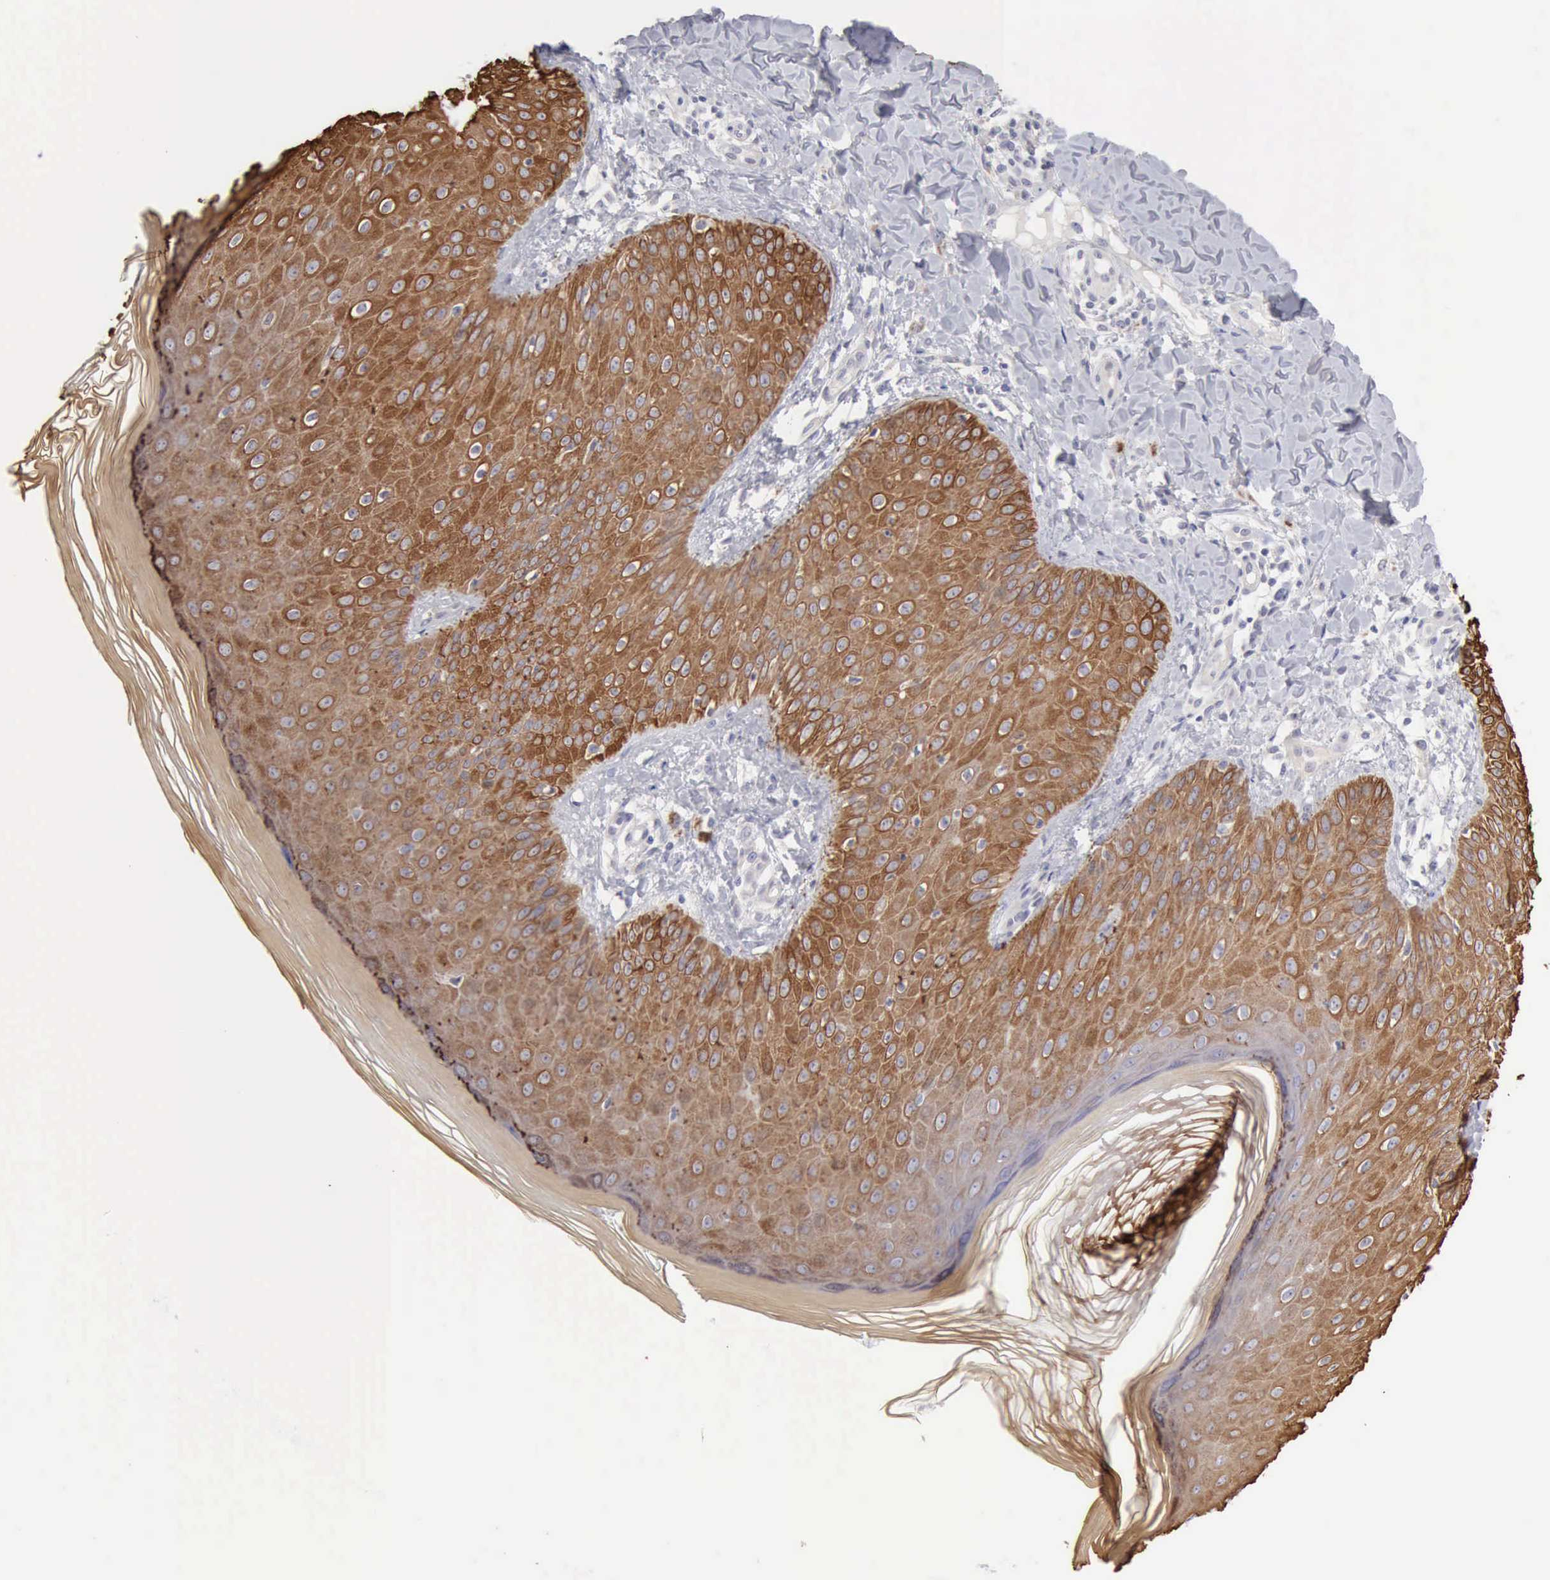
{"staining": {"intensity": "strong", "quantity": ">75%", "location": "cytoplasmic/membranous"}, "tissue": "skin", "cell_type": "Epidermal cells", "image_type": "normal", "snomed": [{"axis": "morphology", "description": "Normal tissue, NOS"}, {"axis": "morphology", "description": "Inflammation, NOS"}, {"axis": "topography", "description": "Soft tissue"}, {"axis": "topography", "description": "Anal"}], "caption": "Protein staining displays strong cytoplasmic/membranous positivity in approximately >75% of epidermal cells in benign skin.", "gene": "KRT5", "patient": {"sex": "female", "age": 15}}